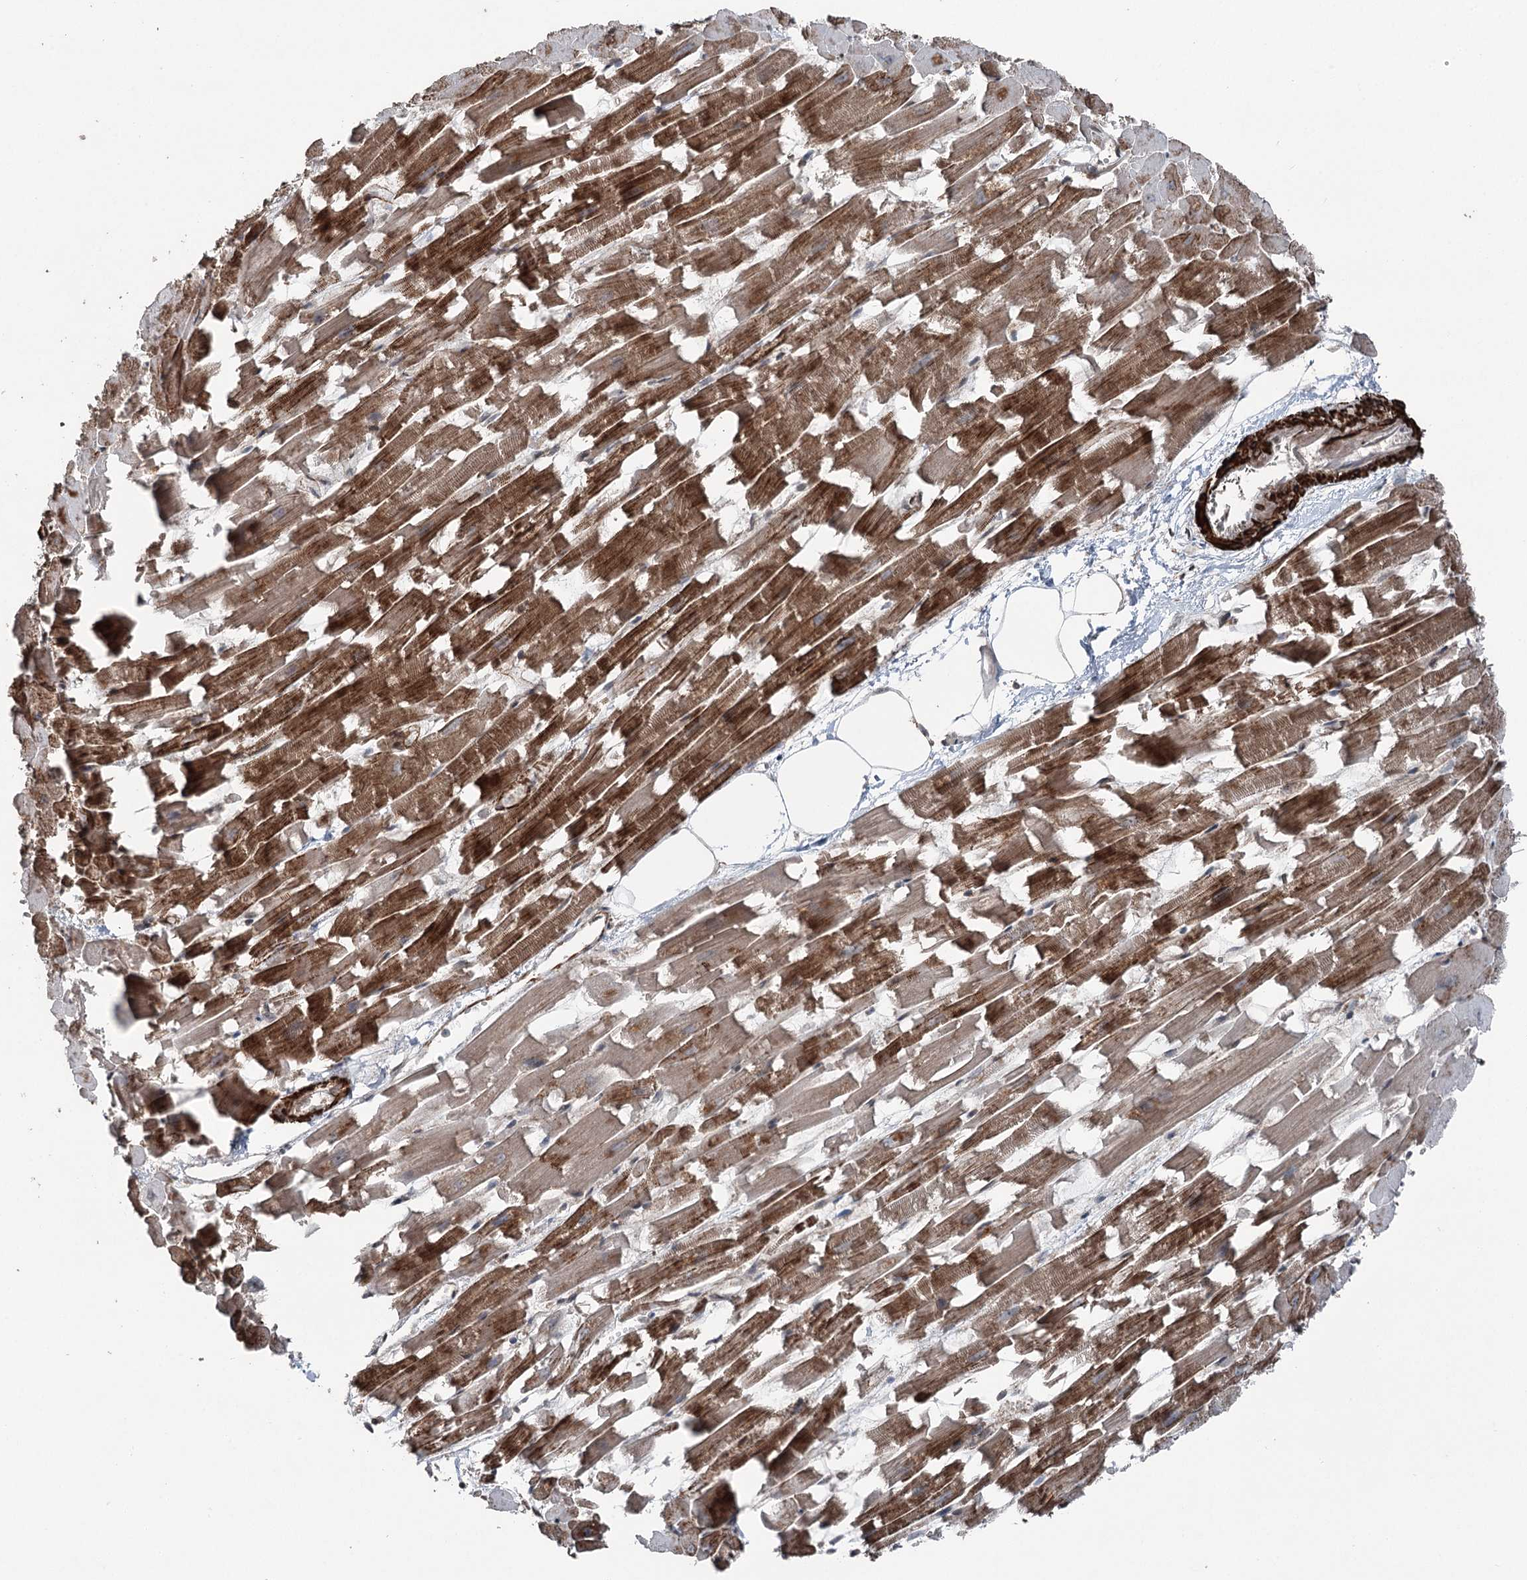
{"staining": {"intensity": "strong", "quantity": ">75%", "location": "cytoplasmic/membranous"}, "tissue": "heart muscle", "cell_type": "Cardiomyocytes", "image_type": "normal", "snomed": [{"axis": "morphology", "description": "Normal tissue, NOS"}, {"axis": "topography", "description": "Heart"}], "caption": "Protein expression analysis of unremarkable heart muscle demonstrates strong cytoplasmic/membranous positivity in approximately >75% of cardiomyocytes.", "gene": "CCDC82", "patient": {"sex": "female", "age": 64}}